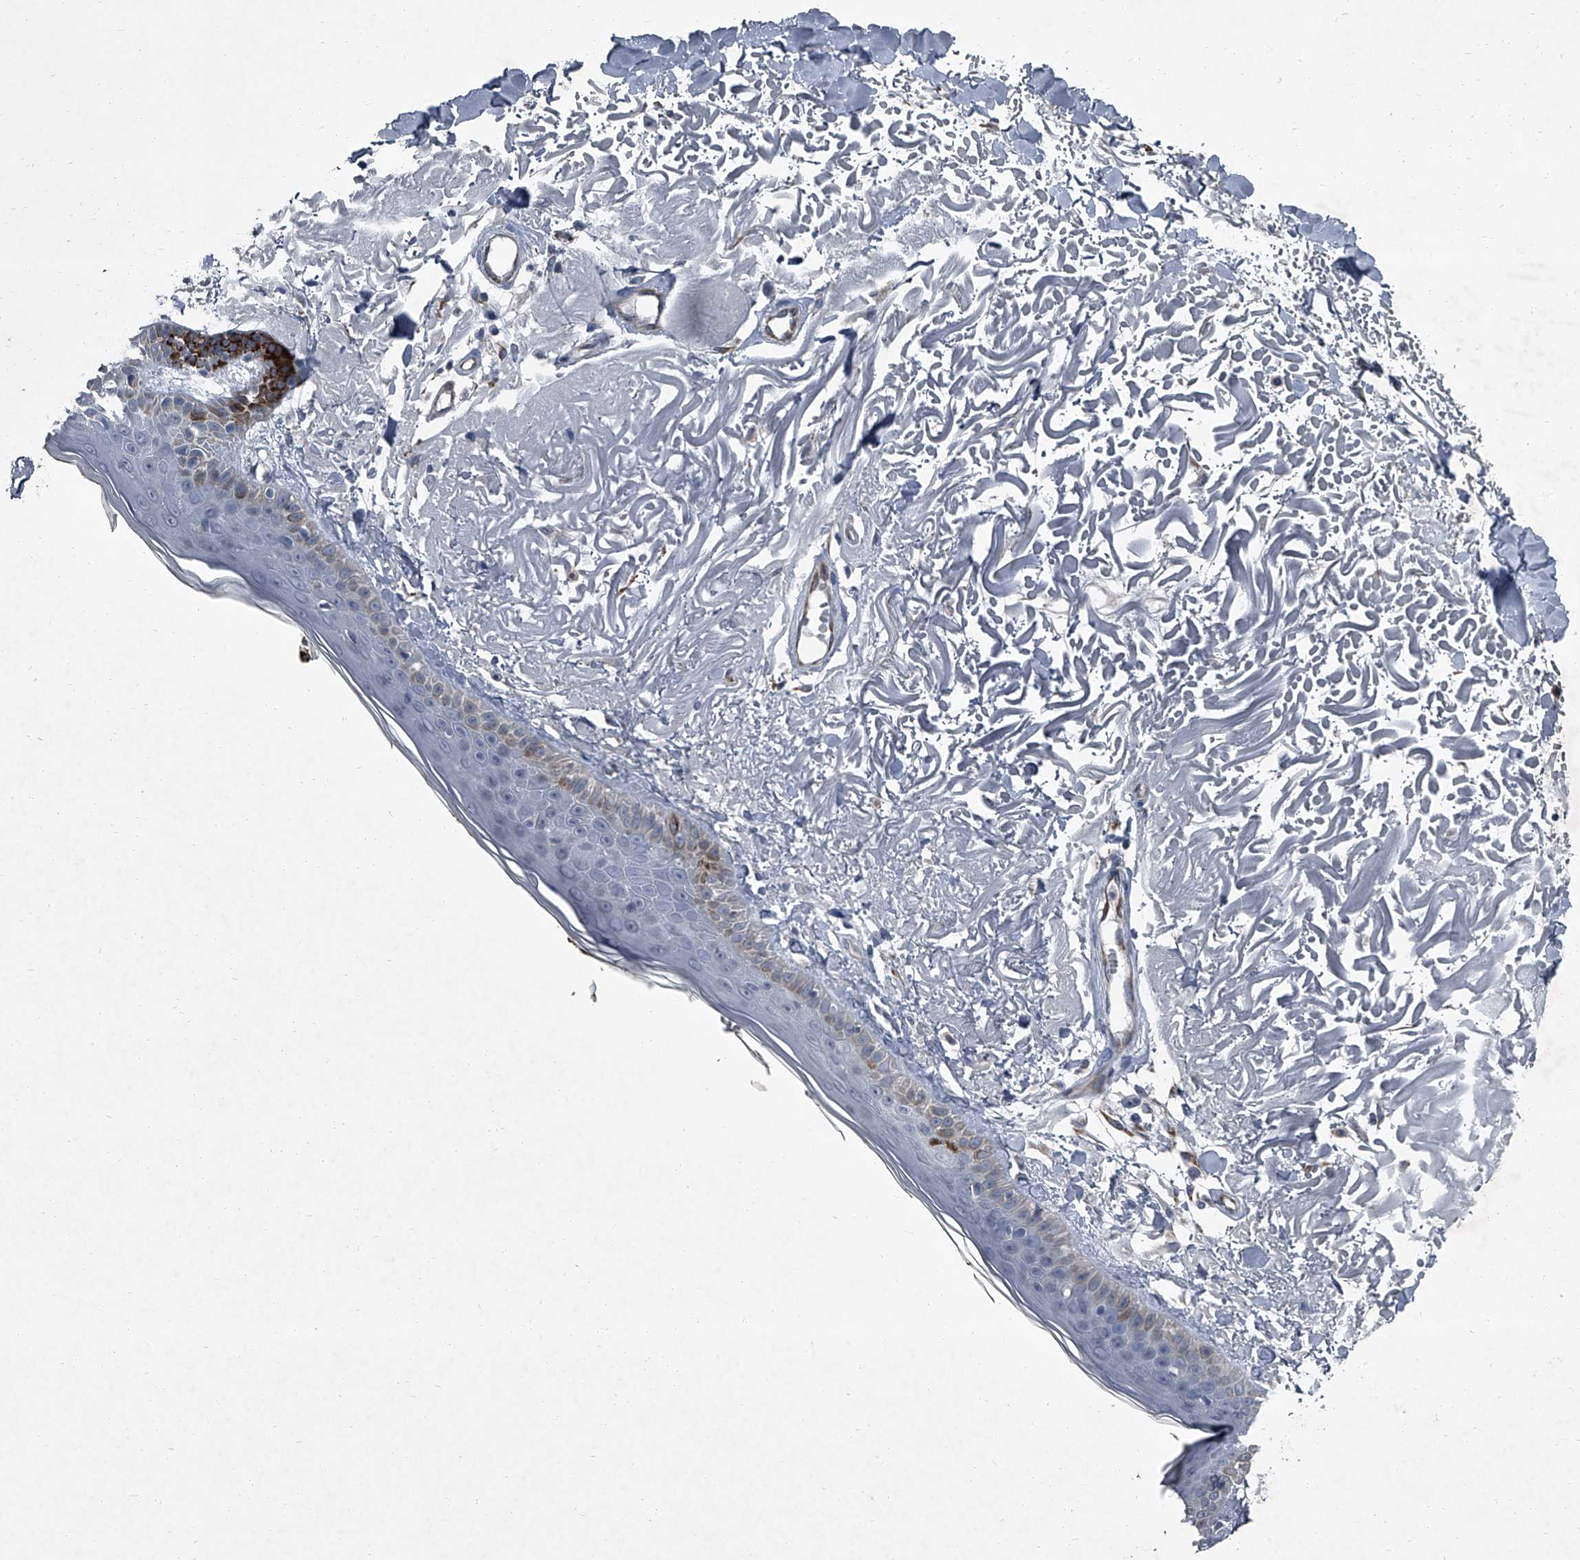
{"staining": {"intensity": "negative", "quantity": "none", "location": "none"}, "tissue": "skin", "cell_type": "Fibroblasts", "image_type": "normal", "snomed": [{"axis": "morphology", "description": "Normal tissue, NOS"}, {"axis": "topography", "description": "Skin"}, {"axis": "topography", "description": "Skeletal muscle"}], "caption": "Human skin stained for a protein using immunohistochemistry (IHC) exhibits no expression in fibroblasts.", "gene": "HEPHL1", "patient": {"sex": "male", "age": 83}}